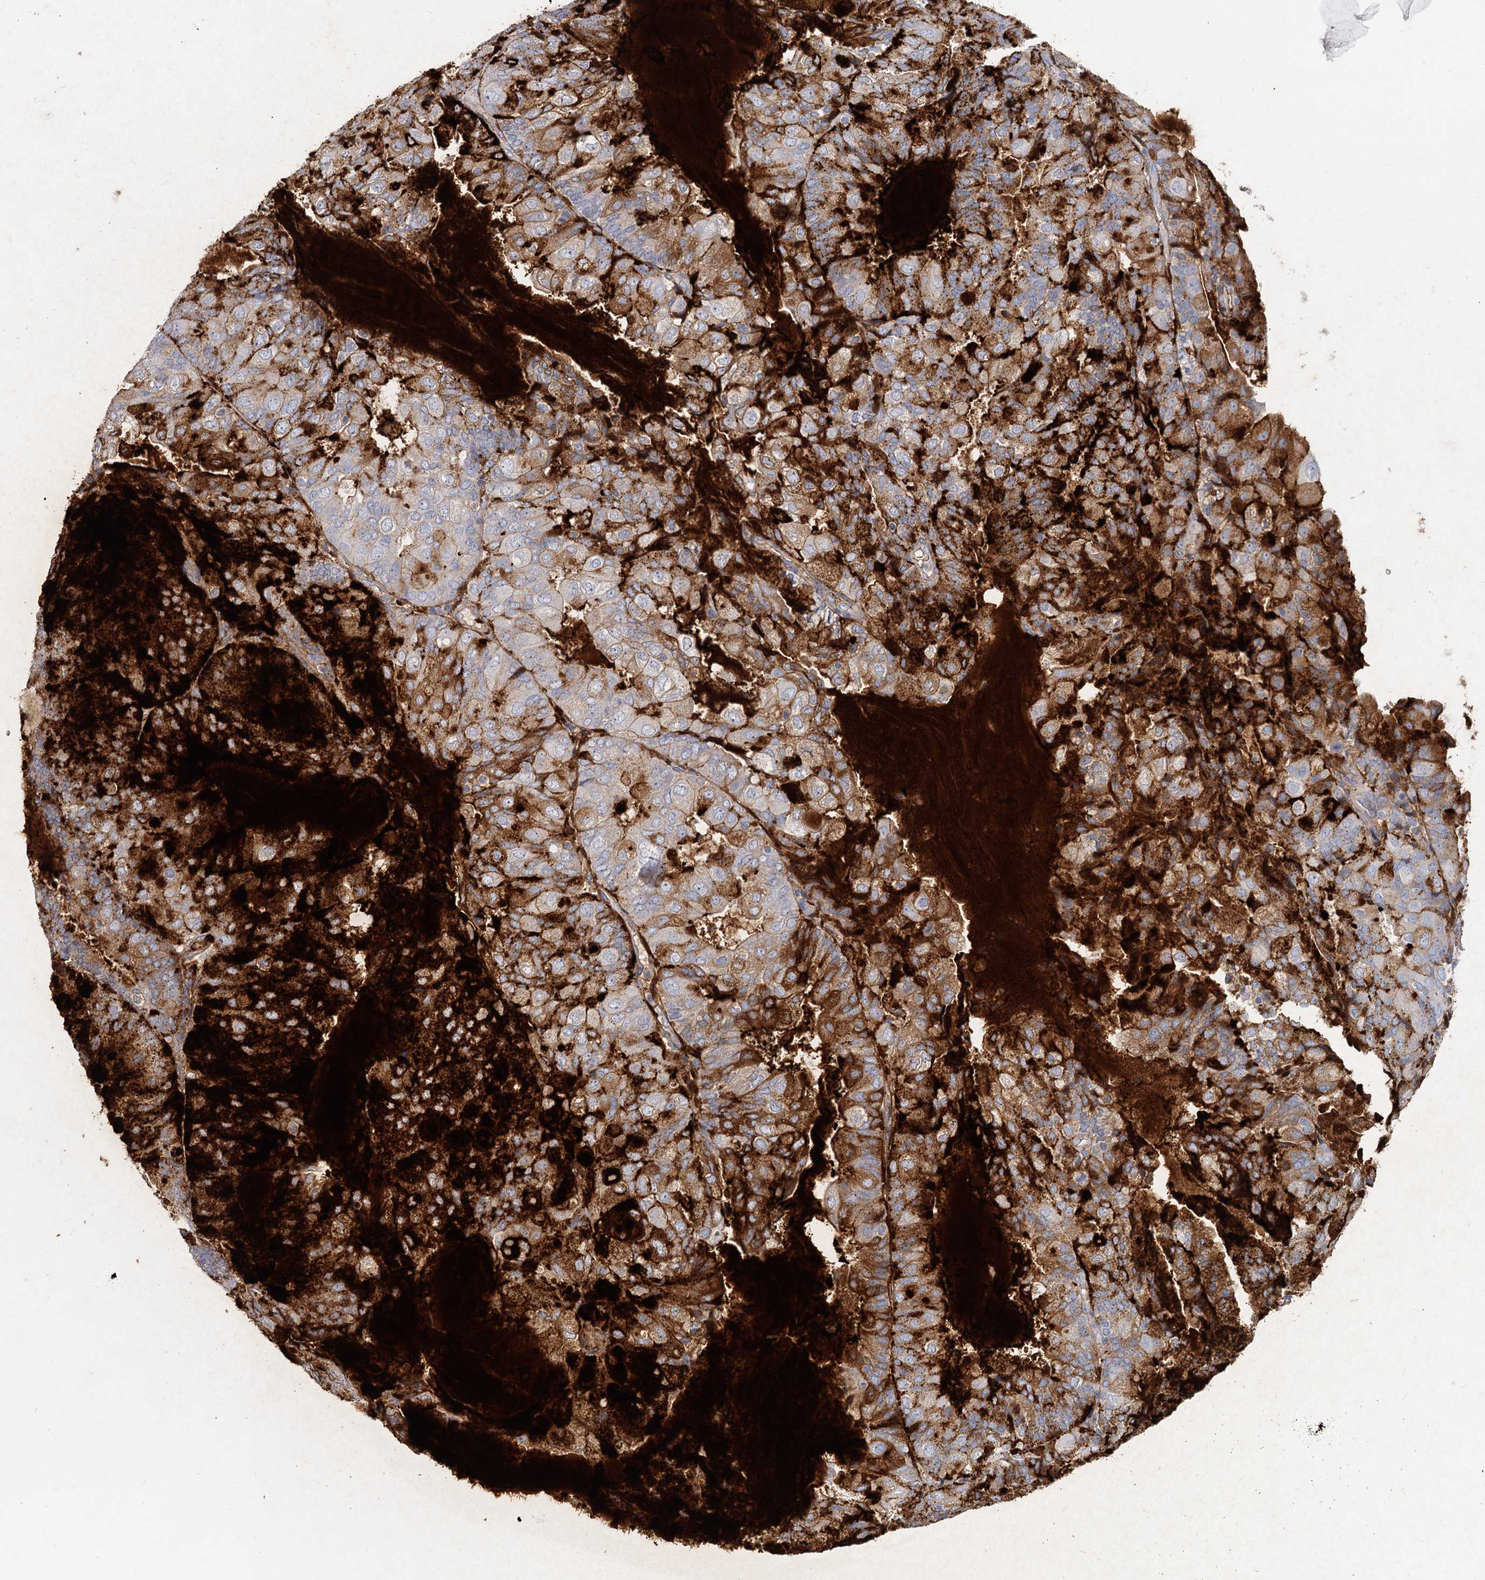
{"staining": {"intensity": "moderate", "quantity": "25%-75%", "location": "cytoplasmic/membranous"}, "tissue": "endometrial cancer", "cell_type": "Tumor cells", "image_type": "cancer", "snomed": [{"axis": "morphology", "description": "Adenocarcinoma, NOS"}, {"axis": "topography", "description": "Endometrium"}], "caption": "Endometrial adenocarcinoma tissue reveals moderate cytoplasmic/membranous positivity in approximately 25%-75% of tumor cells", "gene": "CHGA", "patient": {"sex": "female", "age": 81}}